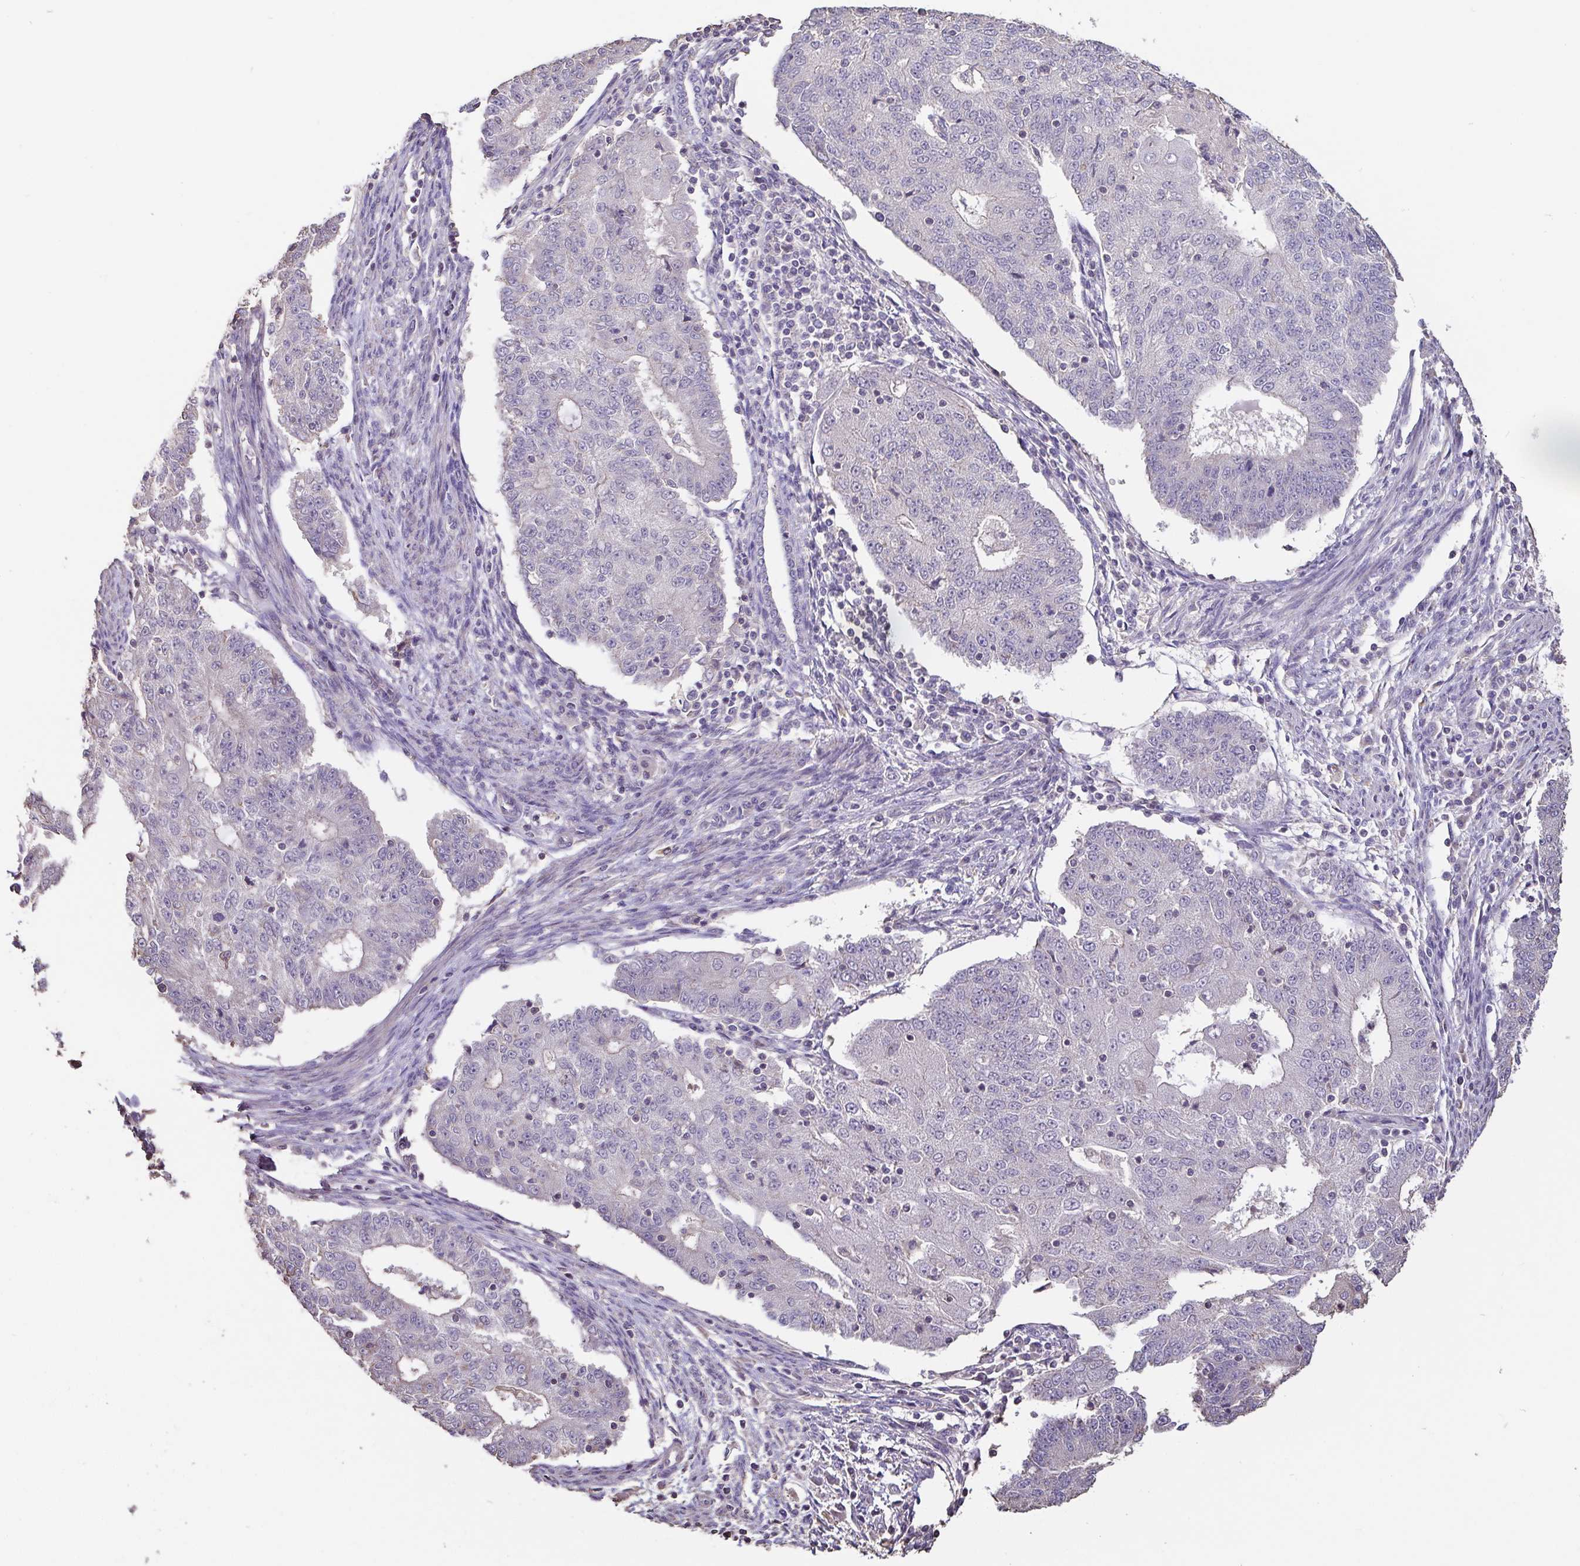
{"staining": {"intensity": "negative", "quantity": "none", "location": "none"}, "tissue": "endometrial cancer", "cell_type": "Tumor cells", "image_type": "cancer", "snomed": [{"axis": "morphology", "description": "Adenocarcinoma, NOS"}, {"axis": "topography", "description": "Endometrium"}], "caption": "This micrograph is of endometrial adenocarcinoma stained with immunohistochemistry to label a protein in brown with the nuclei are counter-stained blue. There is no staining in tumor cells.", "gene": "ACTRT2", "patient": {"sex": "female", "age": 56}}